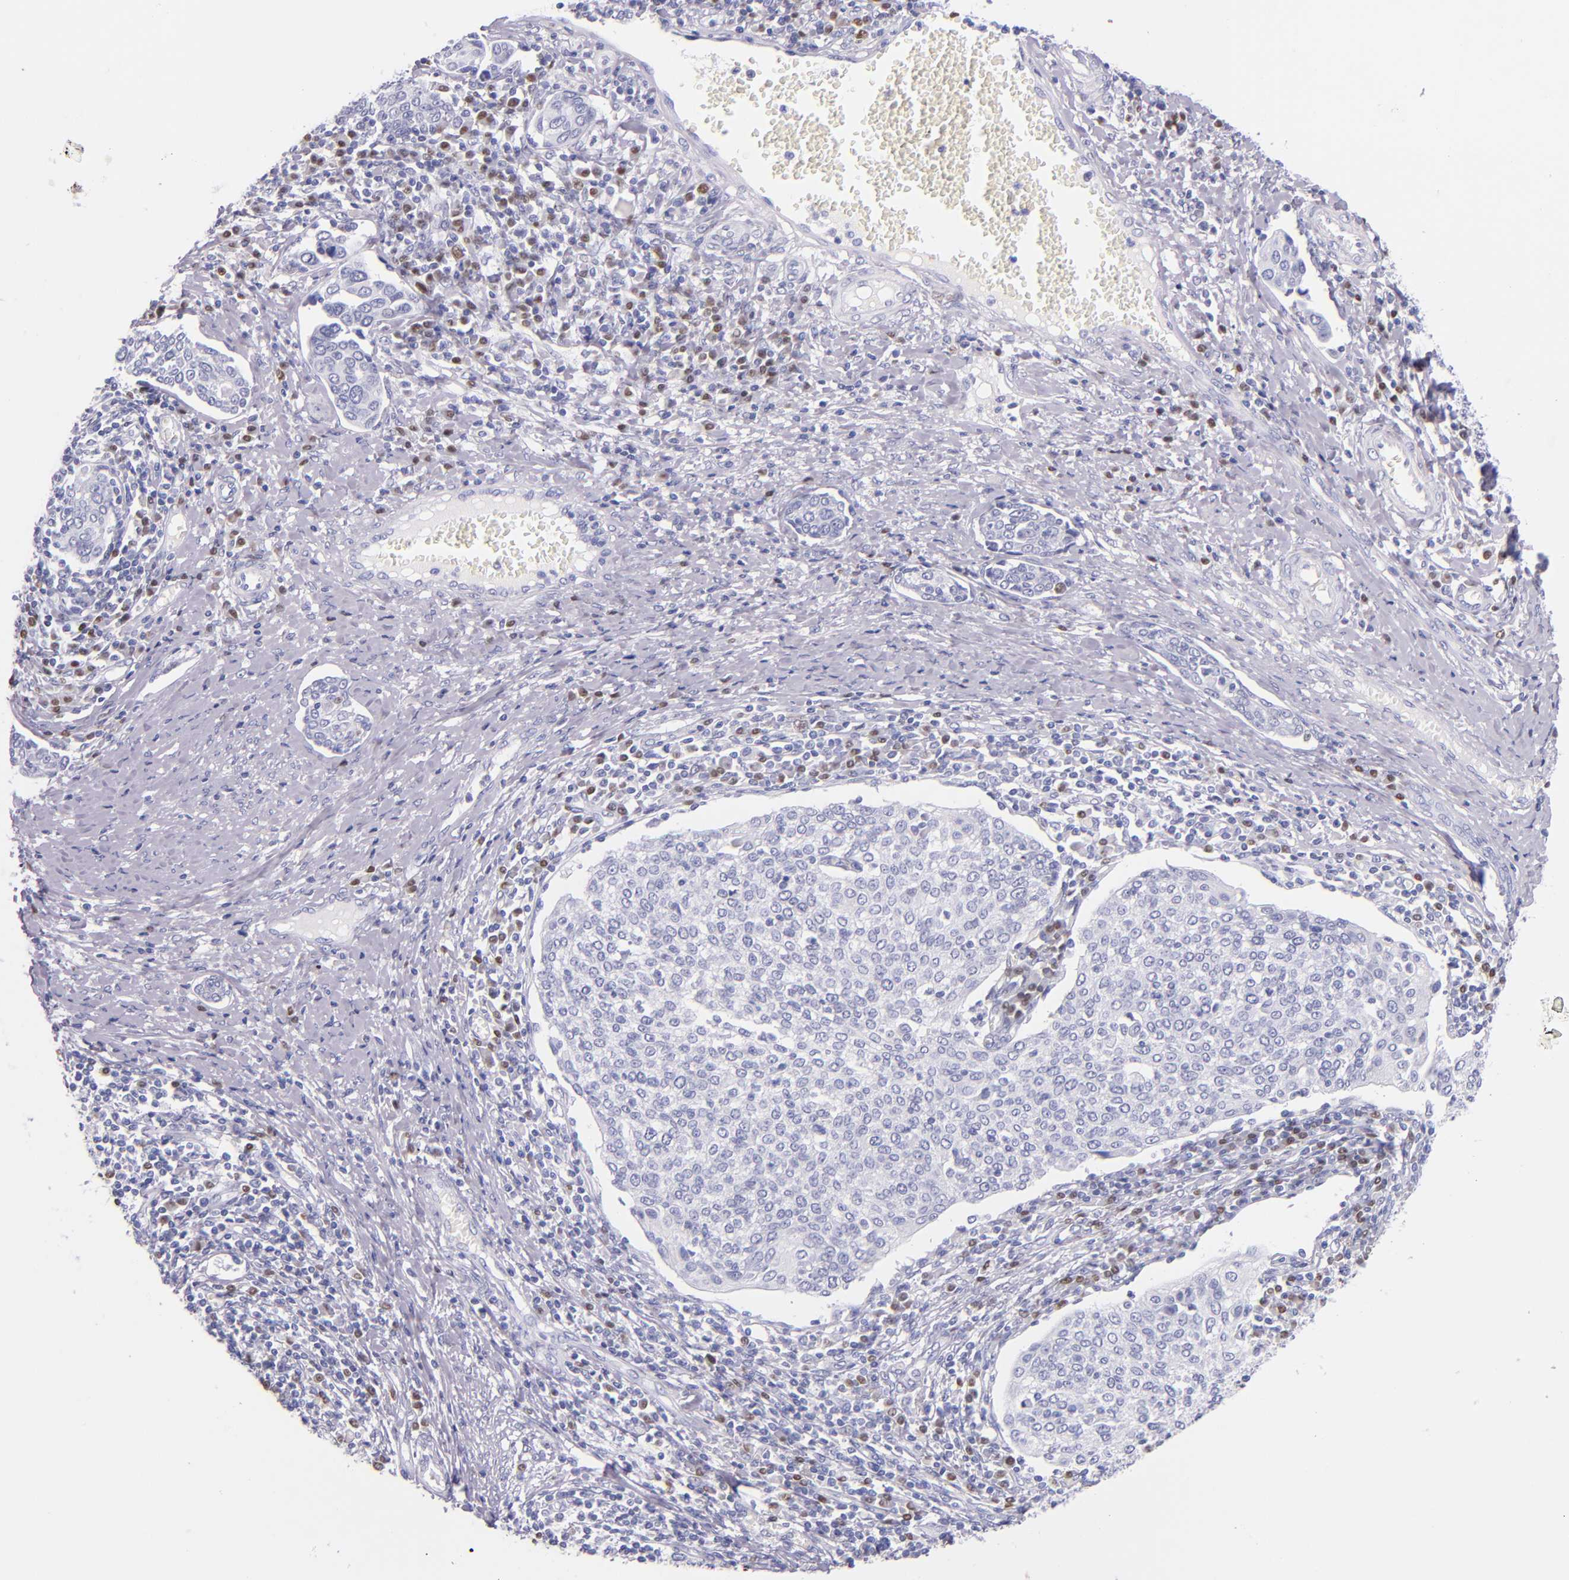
{"staining": {"intensity": "negative", "quantity": "none", "location": "none"}, "tissue": "cervical cancer", "cell_type": "Tumor cells", "image_type": "cancer", "snomed": [{"axis": "morphology", "description": "Squamous cell carcinoma, NOS"}, {"axis": "topography", "description": "Cervix"}], "caption": "DAB (3,3'-diaminobenzidine) immunohistochemical staining of human cervical cancer shows no significant staining in tumor cells.", "gene": "IRF4", "patient": {"sex": "female", "age": 40}}